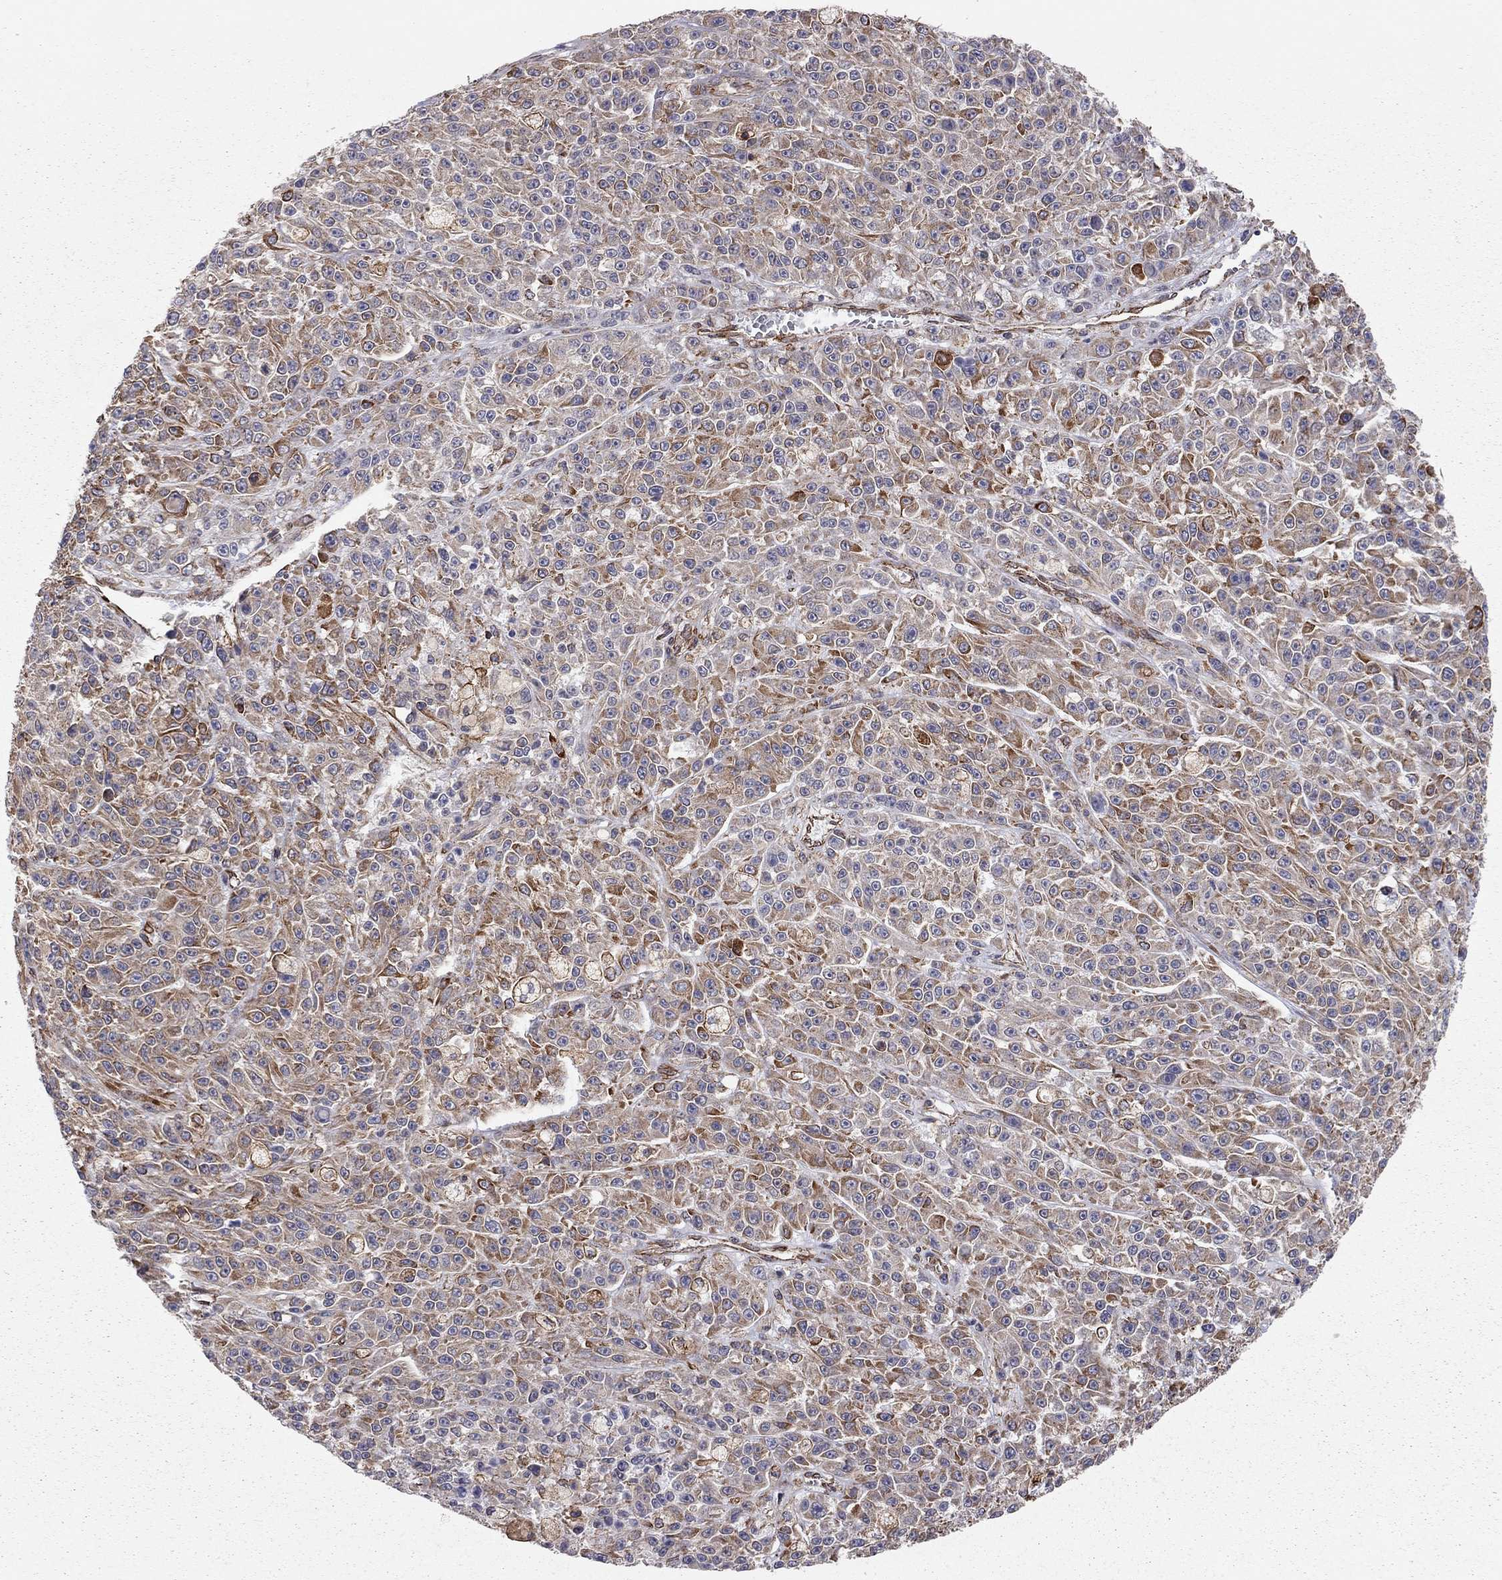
{"staining": {"intensity": "moderate", "quantity": "25%-75%", "location": "cytoplasmic/membranous"}, "tissue": "melanoma", "cell_type": "Tumor cells", "image_type": "cancer", "snomed": [{"axis": "morphology", "description": "Malignant melanoma, NOS"}, {"axis": "topography", "description": "Skin"}], "caption": "Brown immunohistochemical staining in human melanoma shows moderate cytoplasmic/membranous expression in about 25%-75% of tumor cells.", "gene": "BICDL2", "patient": {"sex": "female", "age": 58}}